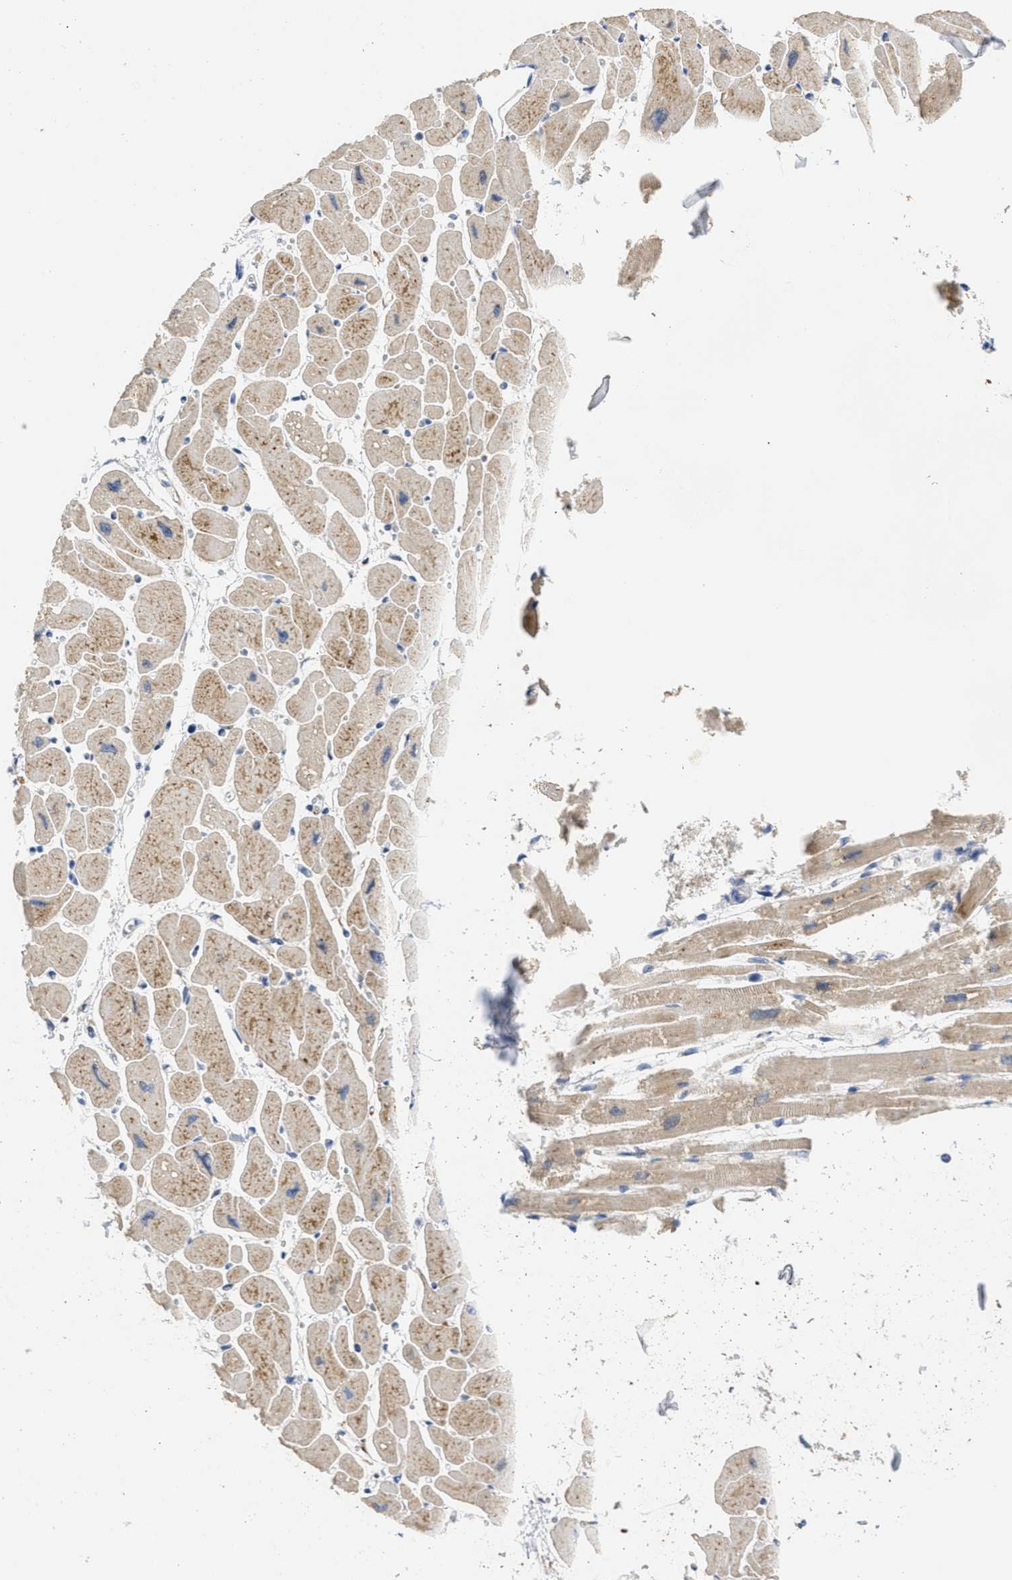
{"staining": {"intensity": "weak", "quantity": ">75%", "location": "cytoplasmic/membranous"}, "tissue": "heart muscle", "cell_type": "Cardiomyocytes", "image_type": "normal", "snomed": [{"axis": "morphology", "description": "Normal tissue, NOS"}, {"axis": "topography", "description": "Heart"}], "caption": "IHC of normal human heart muscle exhibits low levels of weak cytoplasmic/membranous staining in about >75% of cardiomyocytes.", "gene": "TMED1", "patient": {"sex": "female", "age": 54}}